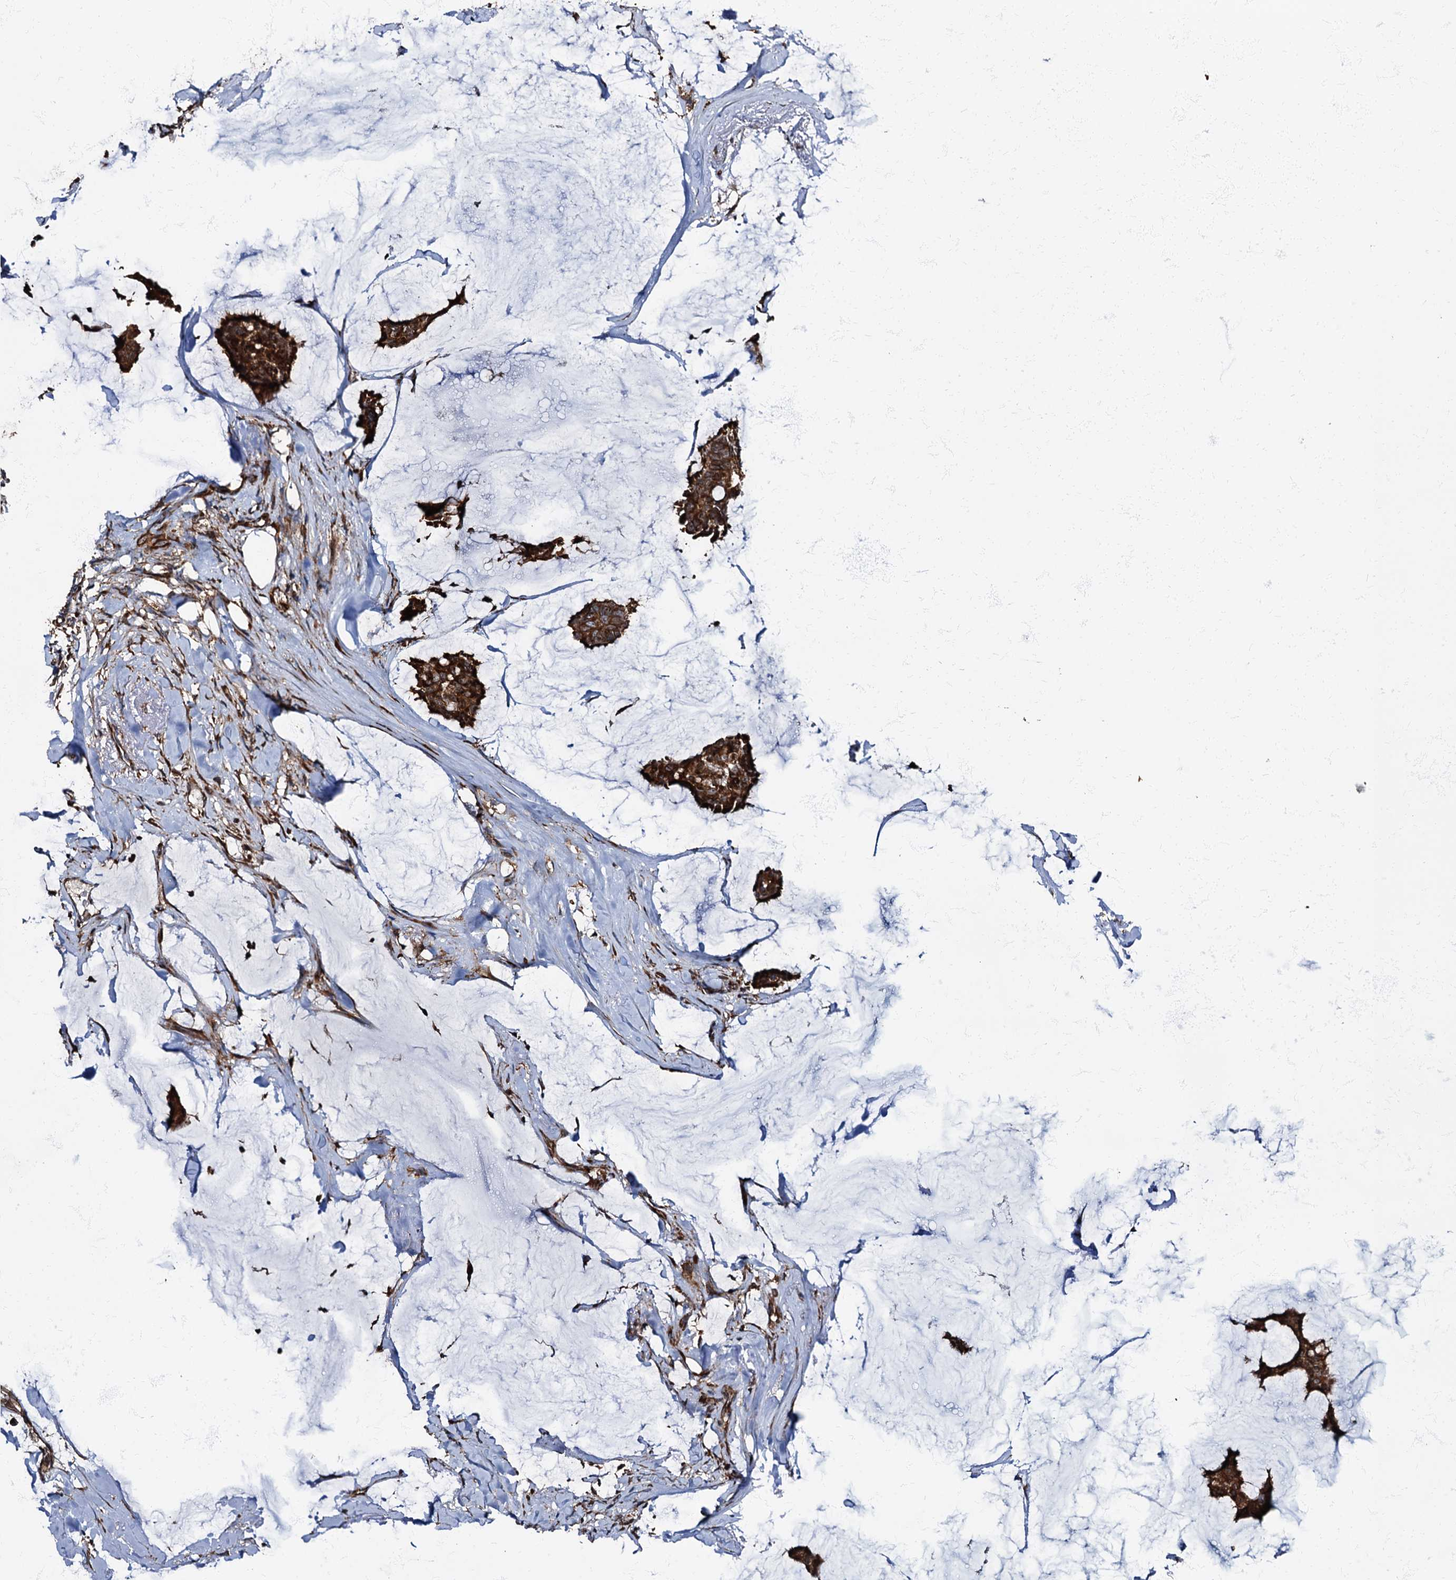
{"staining": {"intensity": "strong", "quantity": ">75%", "location": "cytoplasmic/membranous"}, "tissue": "breast cancer", "cell_type": "Tumor cells", "image_type": "cancer", "snomed": [{"axis": "morphology", "description": "Duct carcinoma"}, {"axis": "topography", "description": "Breast"}], "caption": "Immunohistochemical staining of human invasive ductal carcinoma (breast) exhibits strong cytoplasmic/membranous protein expression in approximately >75% of tumor cells.", "gene": "ATP2C1", "patient": {"sex": "female", "age": 93}}